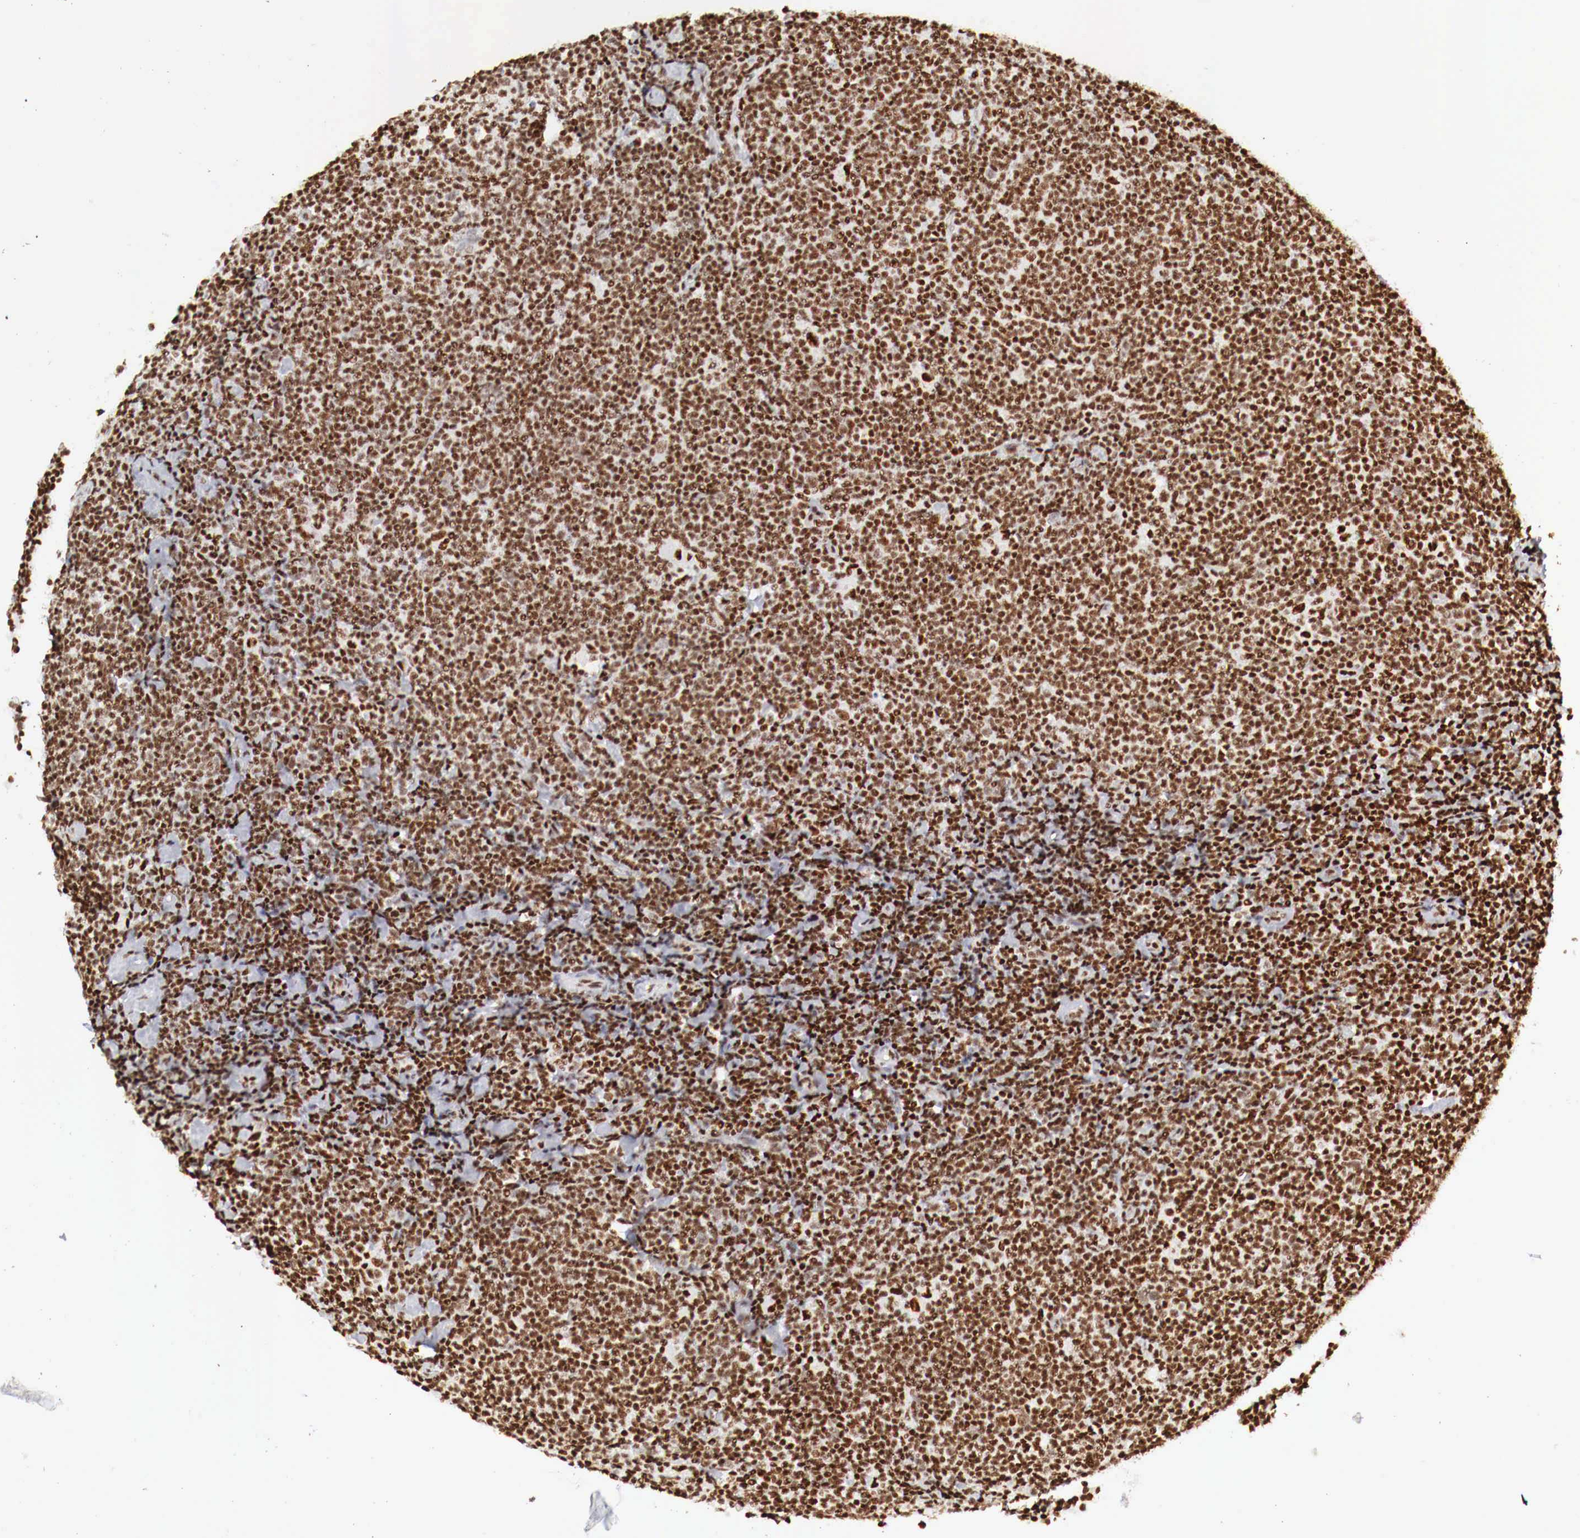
{"staining": {"intensity": "strong", "quantity": ">75%", "location": "nuclear"}, "tissue": "lymphoma", "cell_type": "Tumor cells", "image_type": "cancer", "snomed": [{"axis": "morphology", "description": "Malignant lymphoma, non-Hodgkin's type, Low grade"}, {"axis": "topography", "description": "Lymph node"}], "caption": "Protein expression analysis of human low-grade malignant lymphoma, non-Hodgkin's type reveals strong nuclear staining in approximately >75% of tumor cells.", "gene": "MAX", "patient": {"sex": "male", "age": 65}}